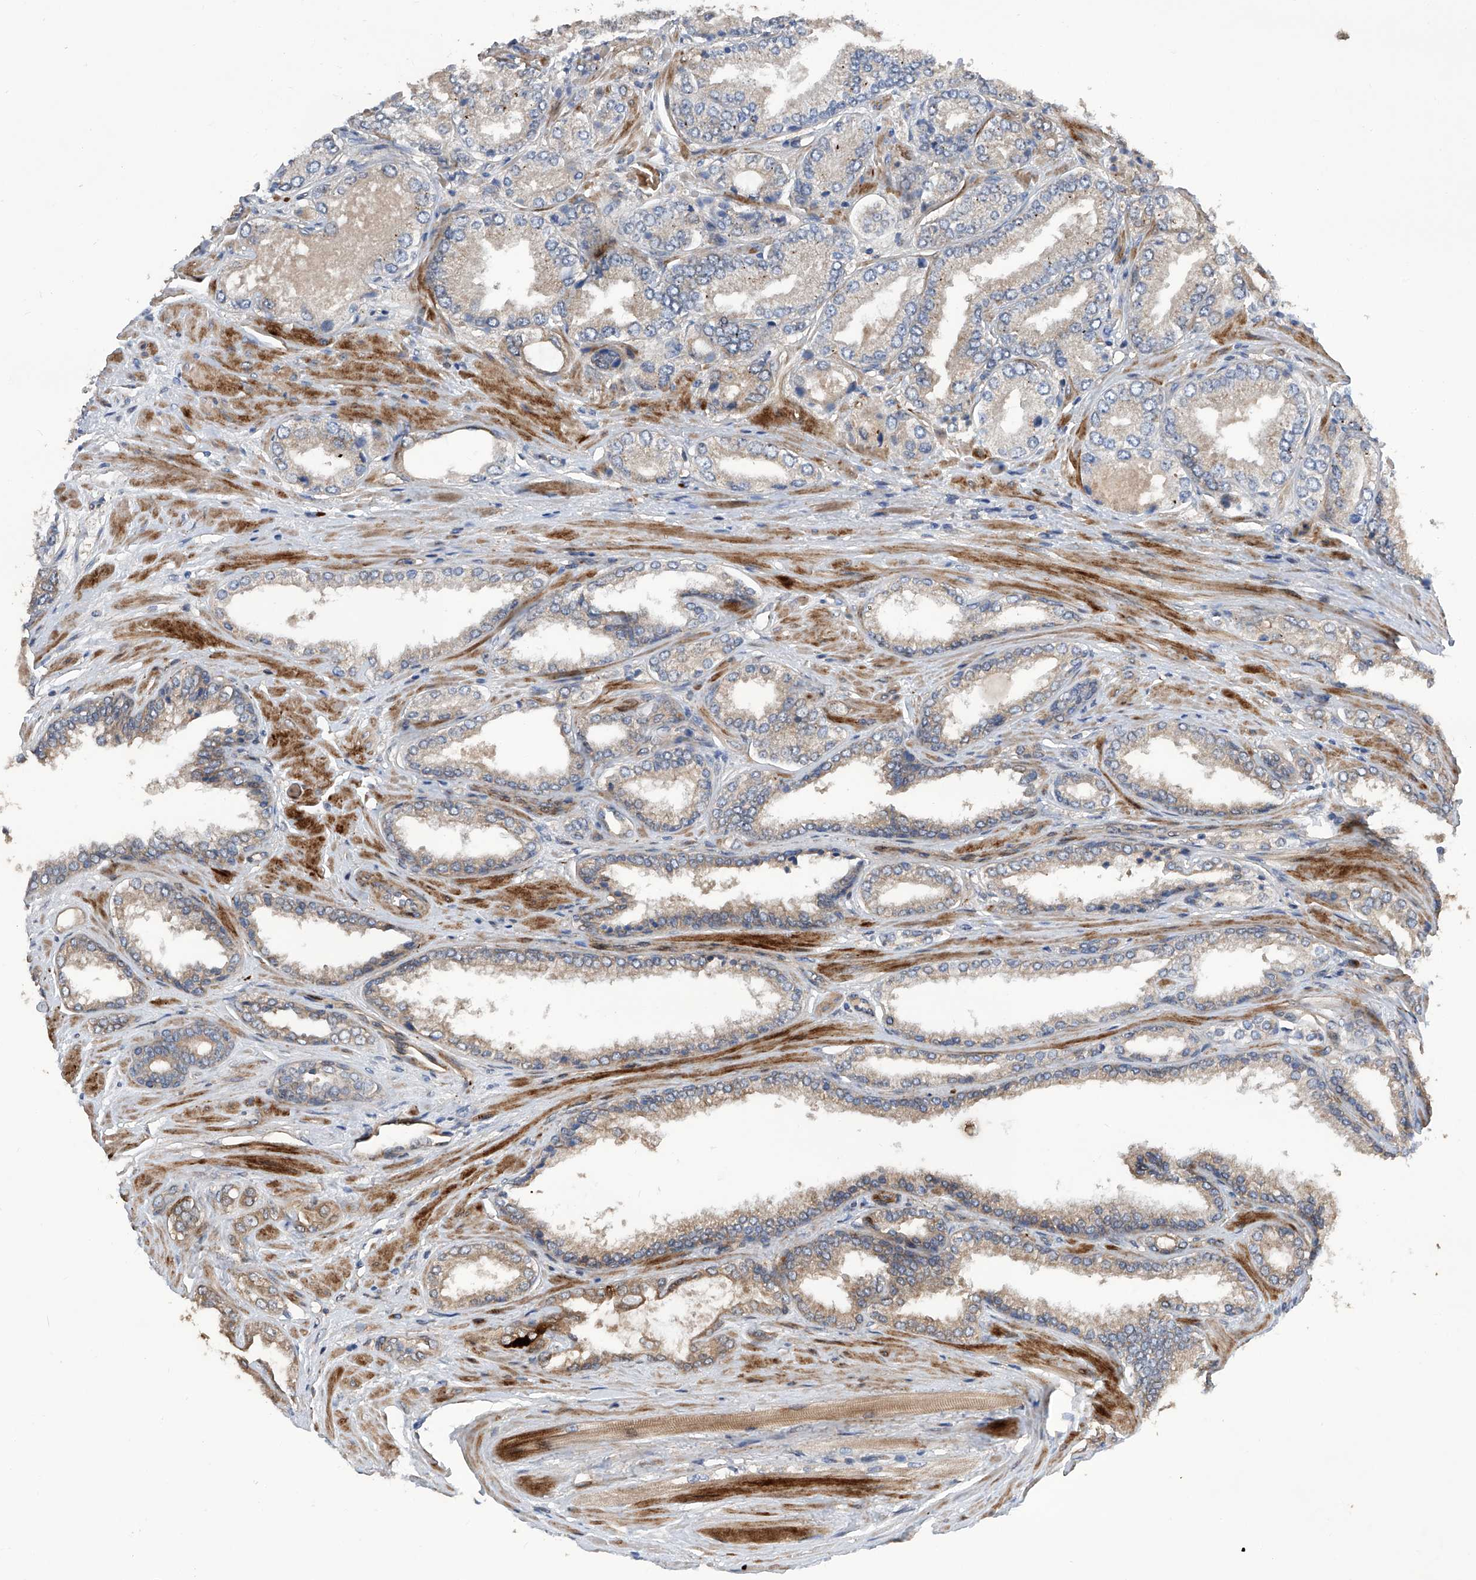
{"staining": {"intensity": "weak", "quantity": "<25%", "location": "cytoplasmic/membranous"}, "tissue": "prostate cancer", "cell_type": "Tumor cells", "image_type": "cancer", "snomed": [{"axis": "morphology", "description": "Adenocarcinoma, Low grade"}, {"axis": "topography", "description": "Prostate"}], "caption": "Human adenocarcinoma (low-grade) (prostate) stained for a protein using IHC exhibits no expression in tumor cells.", "gene": "USF3", "patient": {"sex": "male", "age": 62}}